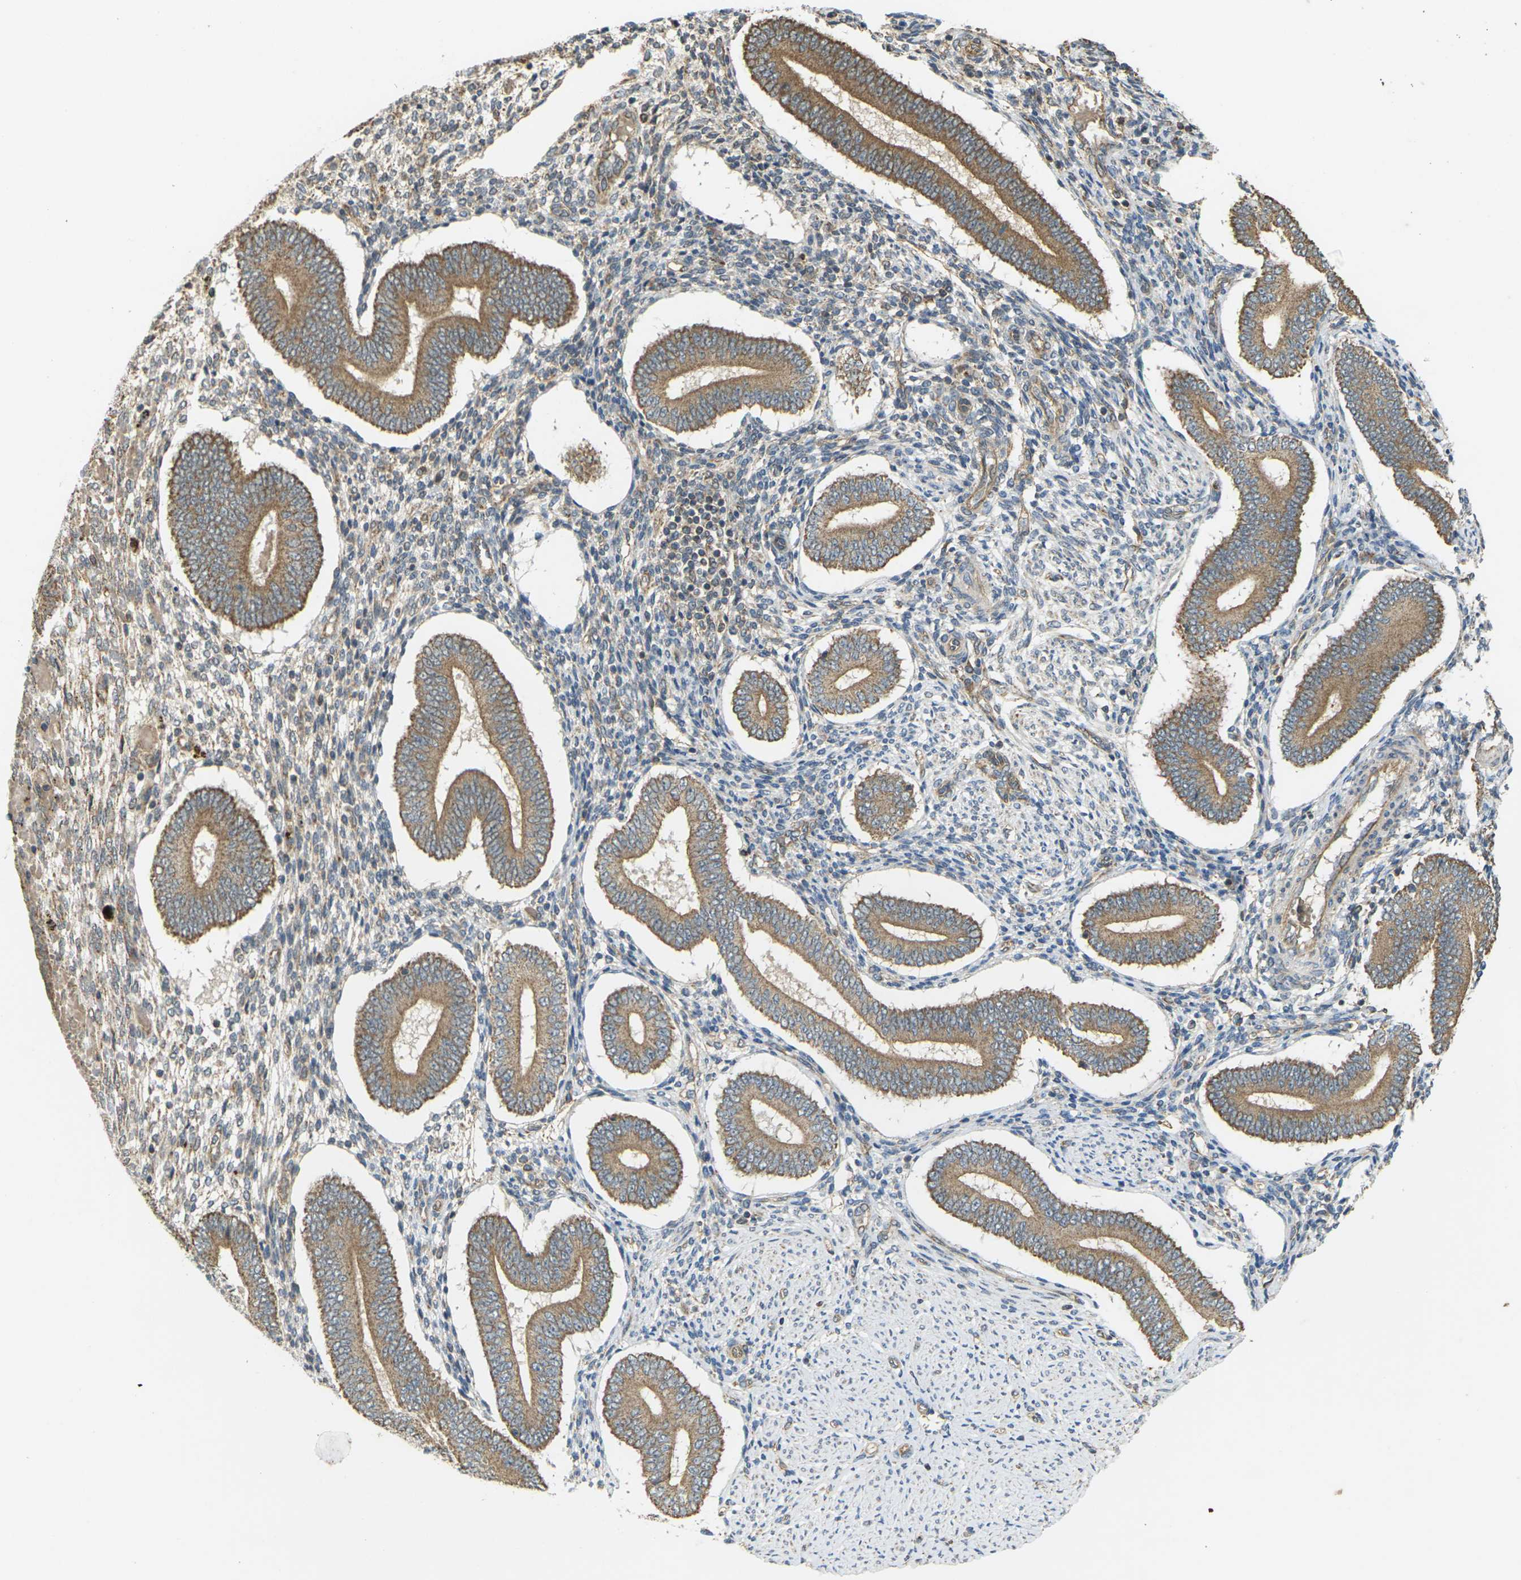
{"staining": {"intensity": "moderate", "quantity": "25%-75%", "location": "cytoplasmic/membranous"}, "tissue": "endometrium", "cell_type": "Cells in endometrial stroma", "image_type": "normal", "snomed": [{"axis": "morphology", "description": "Normal tissue, NOS"}, {"axis": "topography", "description": "Endometrium"}], "caption": "Immunohistochemistry (IHC) micrograph of normal endometrium: human endometrium stained using immunohistochemistry shows medium levels of moderate protein expression localized specifically in the cytoplasmic/membranous of cells in endometrial stroma, appearing as a cytoplasmic/membranous brown color.", "gene": "KSR1", "patient": {"sex": "female", "age": 42}}